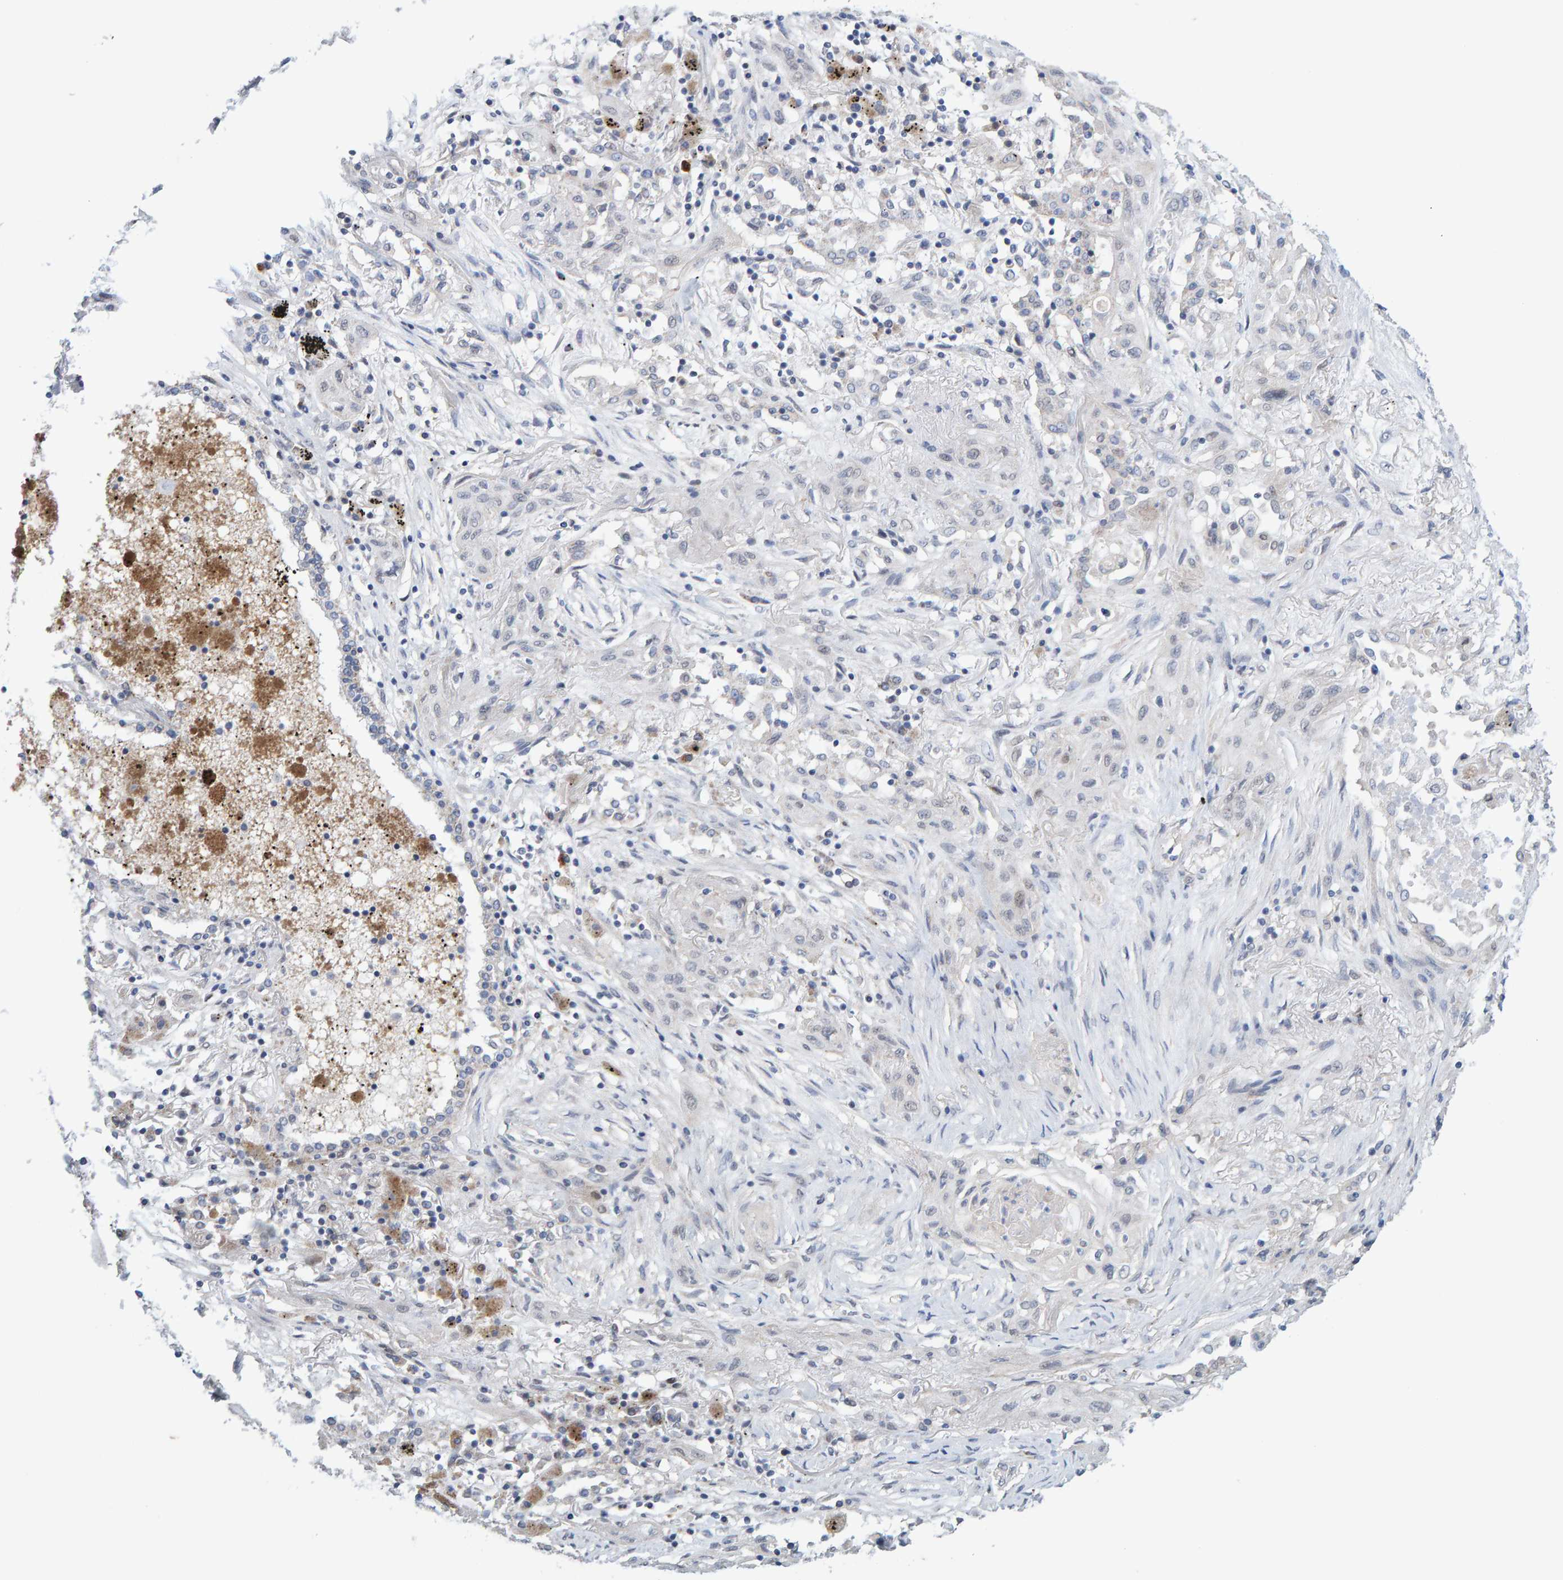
{"staining": {"intensity": "negative", "quantity": "none", "location": "none"}, "tissue": "lung cancer", "cell_type": "Tumor cells", "image_type": "cancer", "snomed": [{"axis": "morphology", "description": "Squamous cell carcinoma, NOS"}, {"axis": "topography", "description": "Lung"}], "caption": "This is a image of IHC staining of lung cancer (squamous cell carcinoma), which shows no positivity in tumor cells.", "gene": "USP43", "patient": {"sex": "female", "age": 47}}